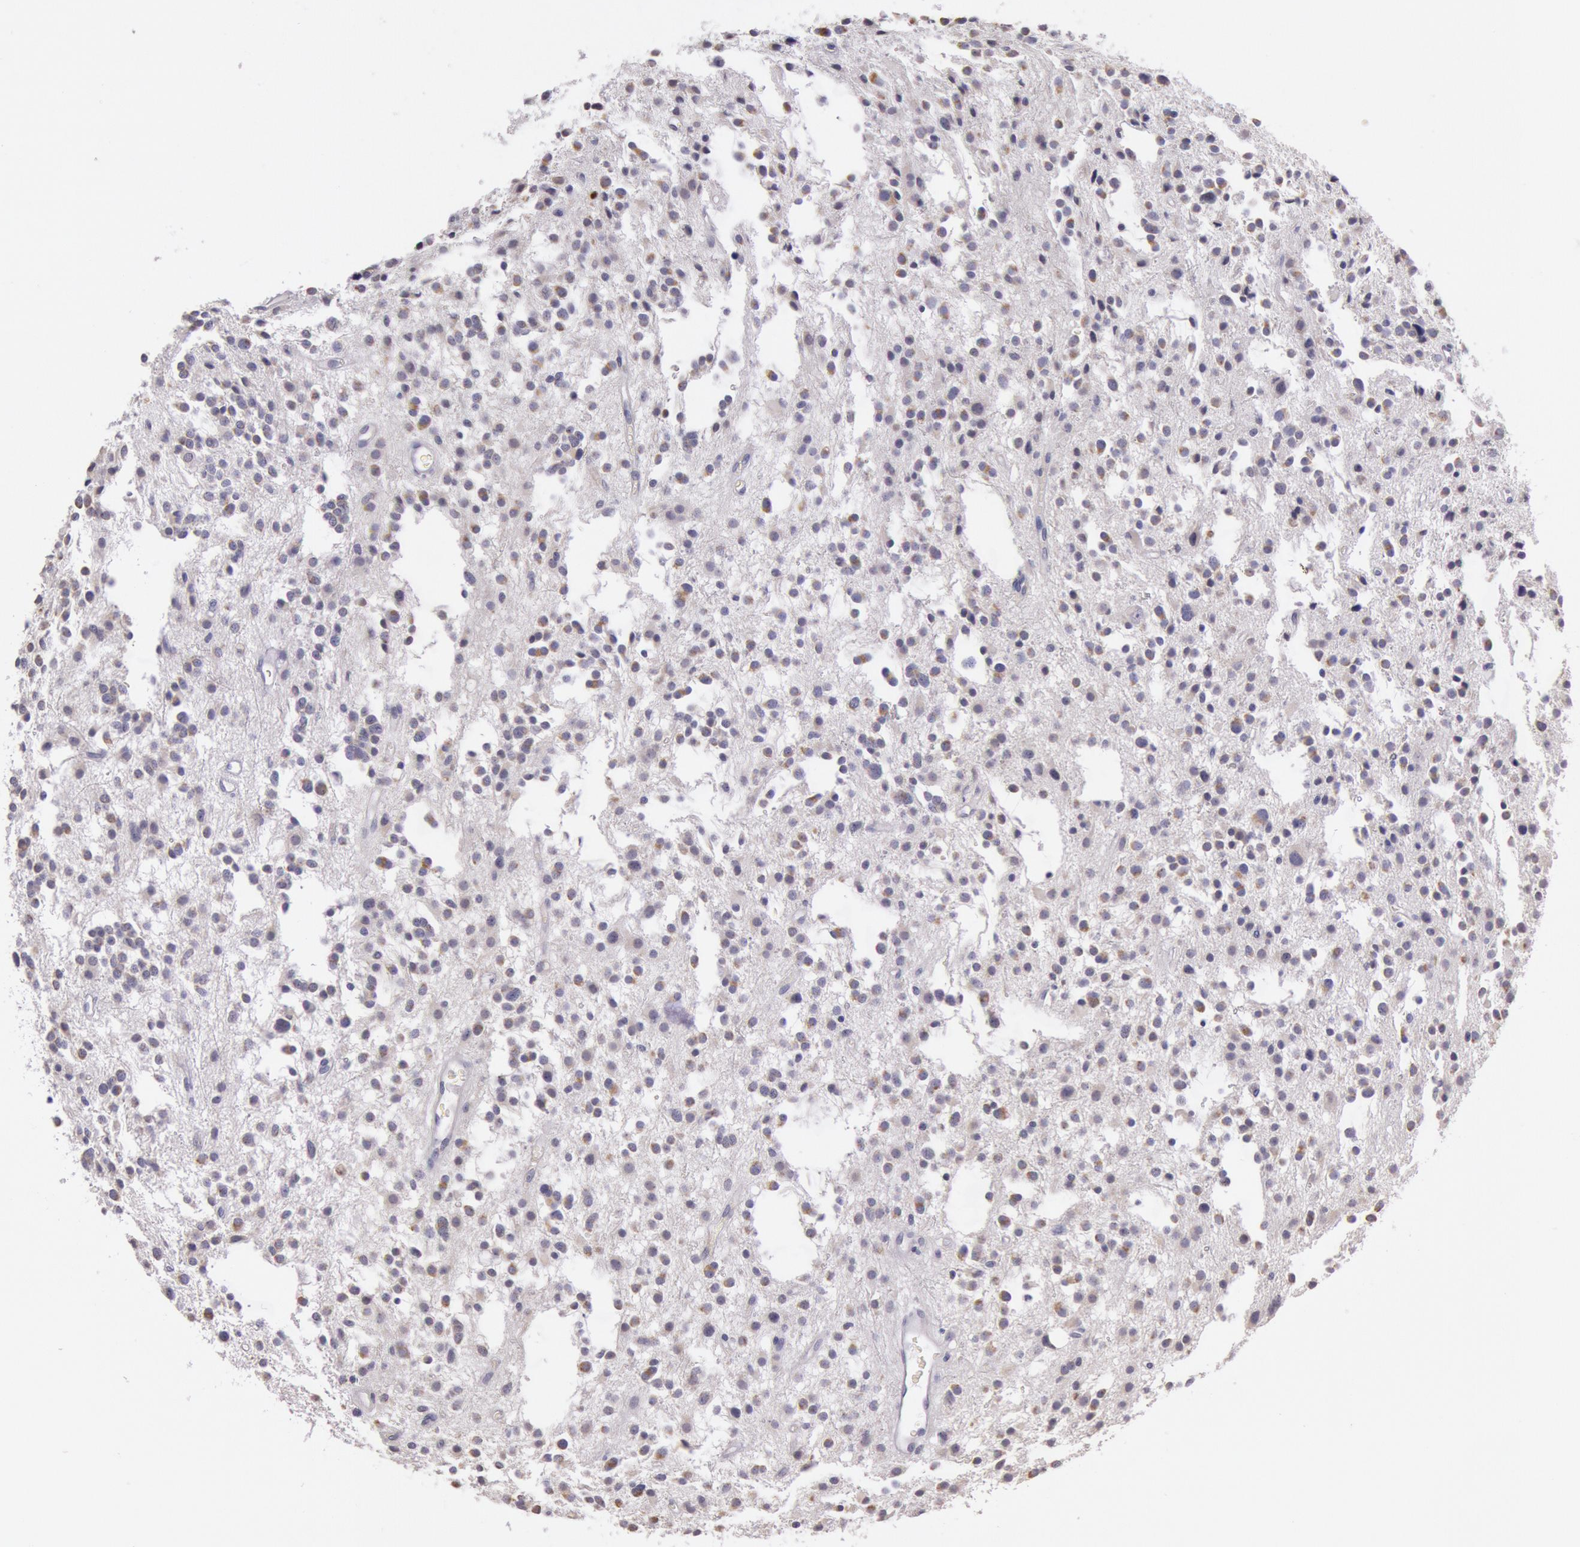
{"staining": {"intensity": "negative", "quantity": "none", "location": "none"}, "tissue": "glioma", "cell_type": "Tumor cells", "image_type": "cancer", "snomed": [{"axis": "morphology", "description": "Glioma, malignant, Low grade"}, {"axis": "topography", "description": "Brain"}], "caption": "Tumor cells show no significant staining in malignant glioma (low-grade).", "gene": "KDM6A", "patient": {"sex": "female", "age": 36}}